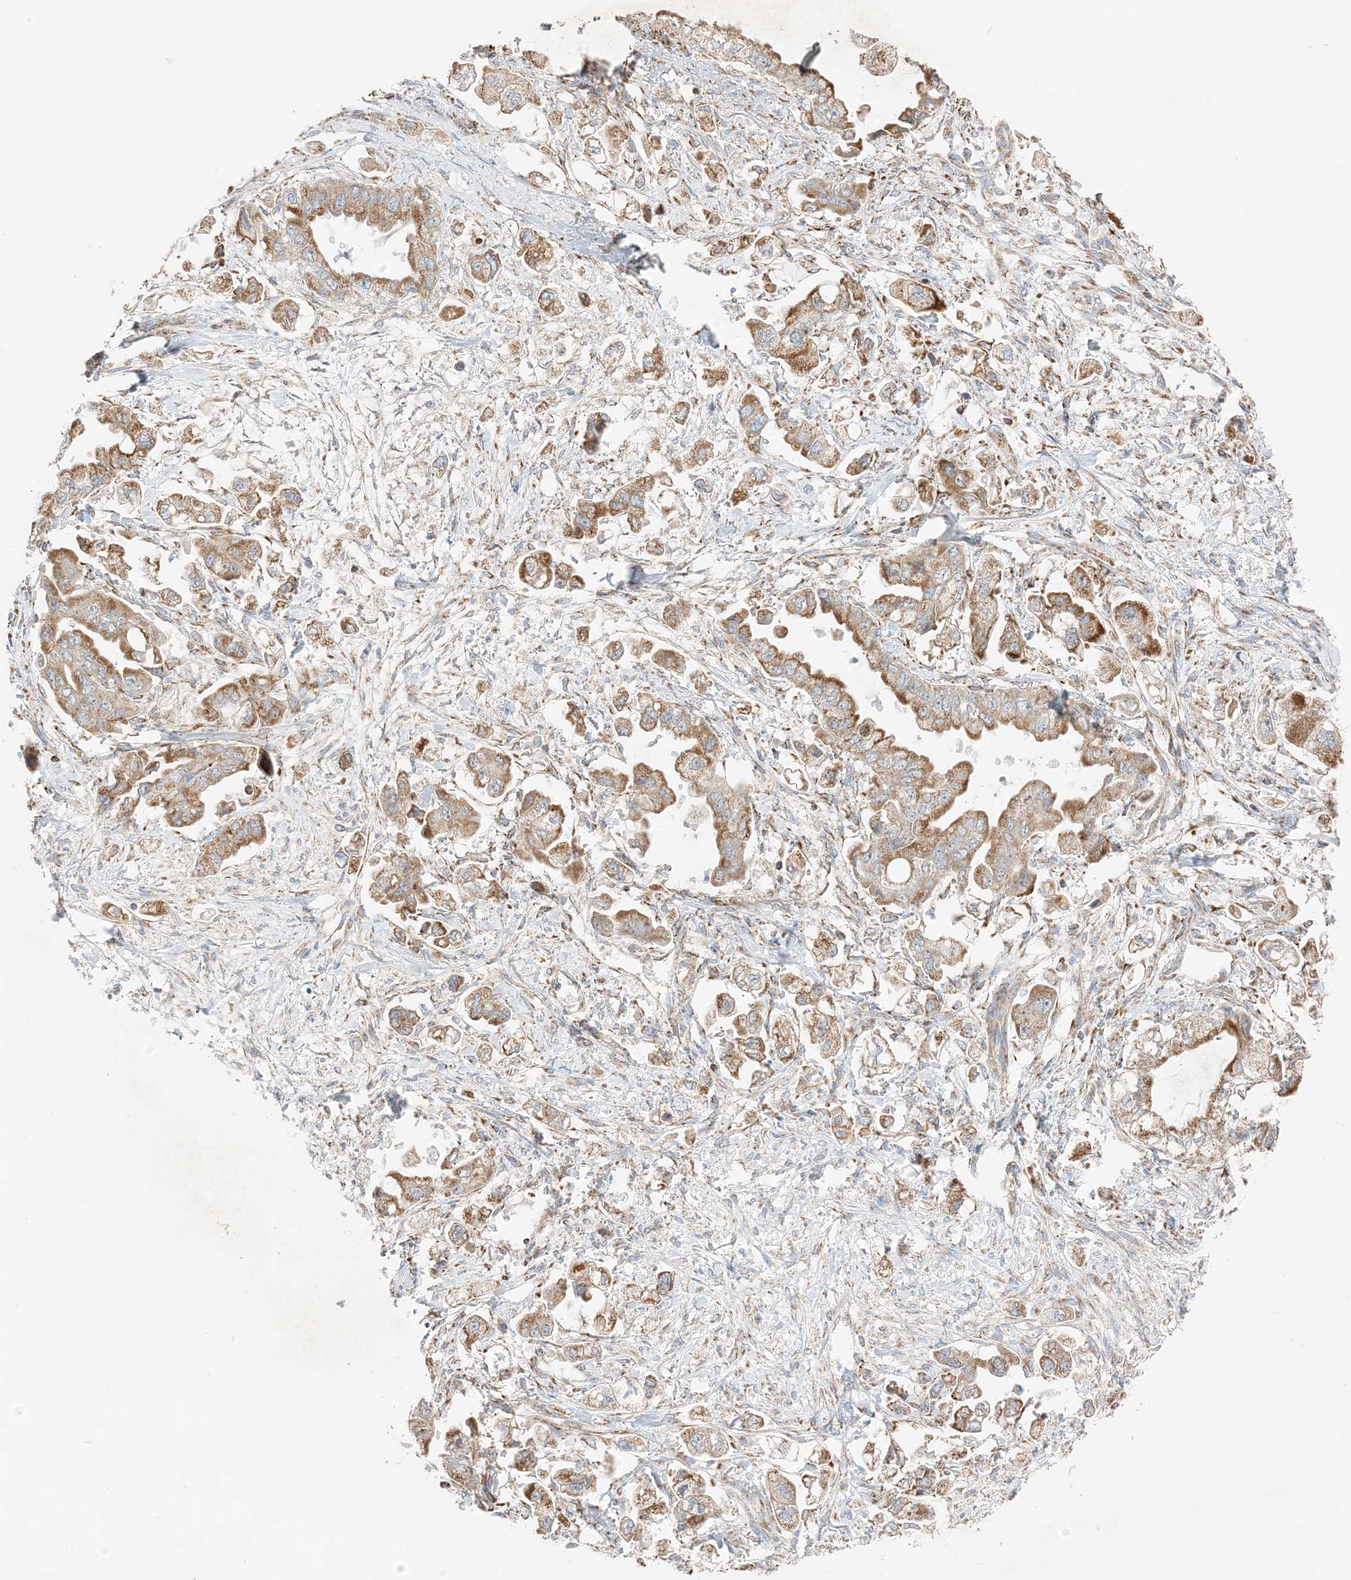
{"staining": {"intensity": "moderate", "quantity": ">75%", "location": "cytoplasmic/membranous"}, "tissue": "stomach cancer", "cell_type": "Tumor cells", "image_type": "cancer", "snomed": [{"axis": "morphology", "description": "Adenocarcinoma, NOS"}, {"axis": "topography", "description": "Stomach"}], "caption": "Immunohistochemistry image of stomach adenocarcinoma stained for a protein (brown), which reveals medium levels of moderate cytoplasmic/membranous staining in about >75% of tumor cells.", "gene": "SLC25A12", "patient": {"sex": "male", "age": 62}}